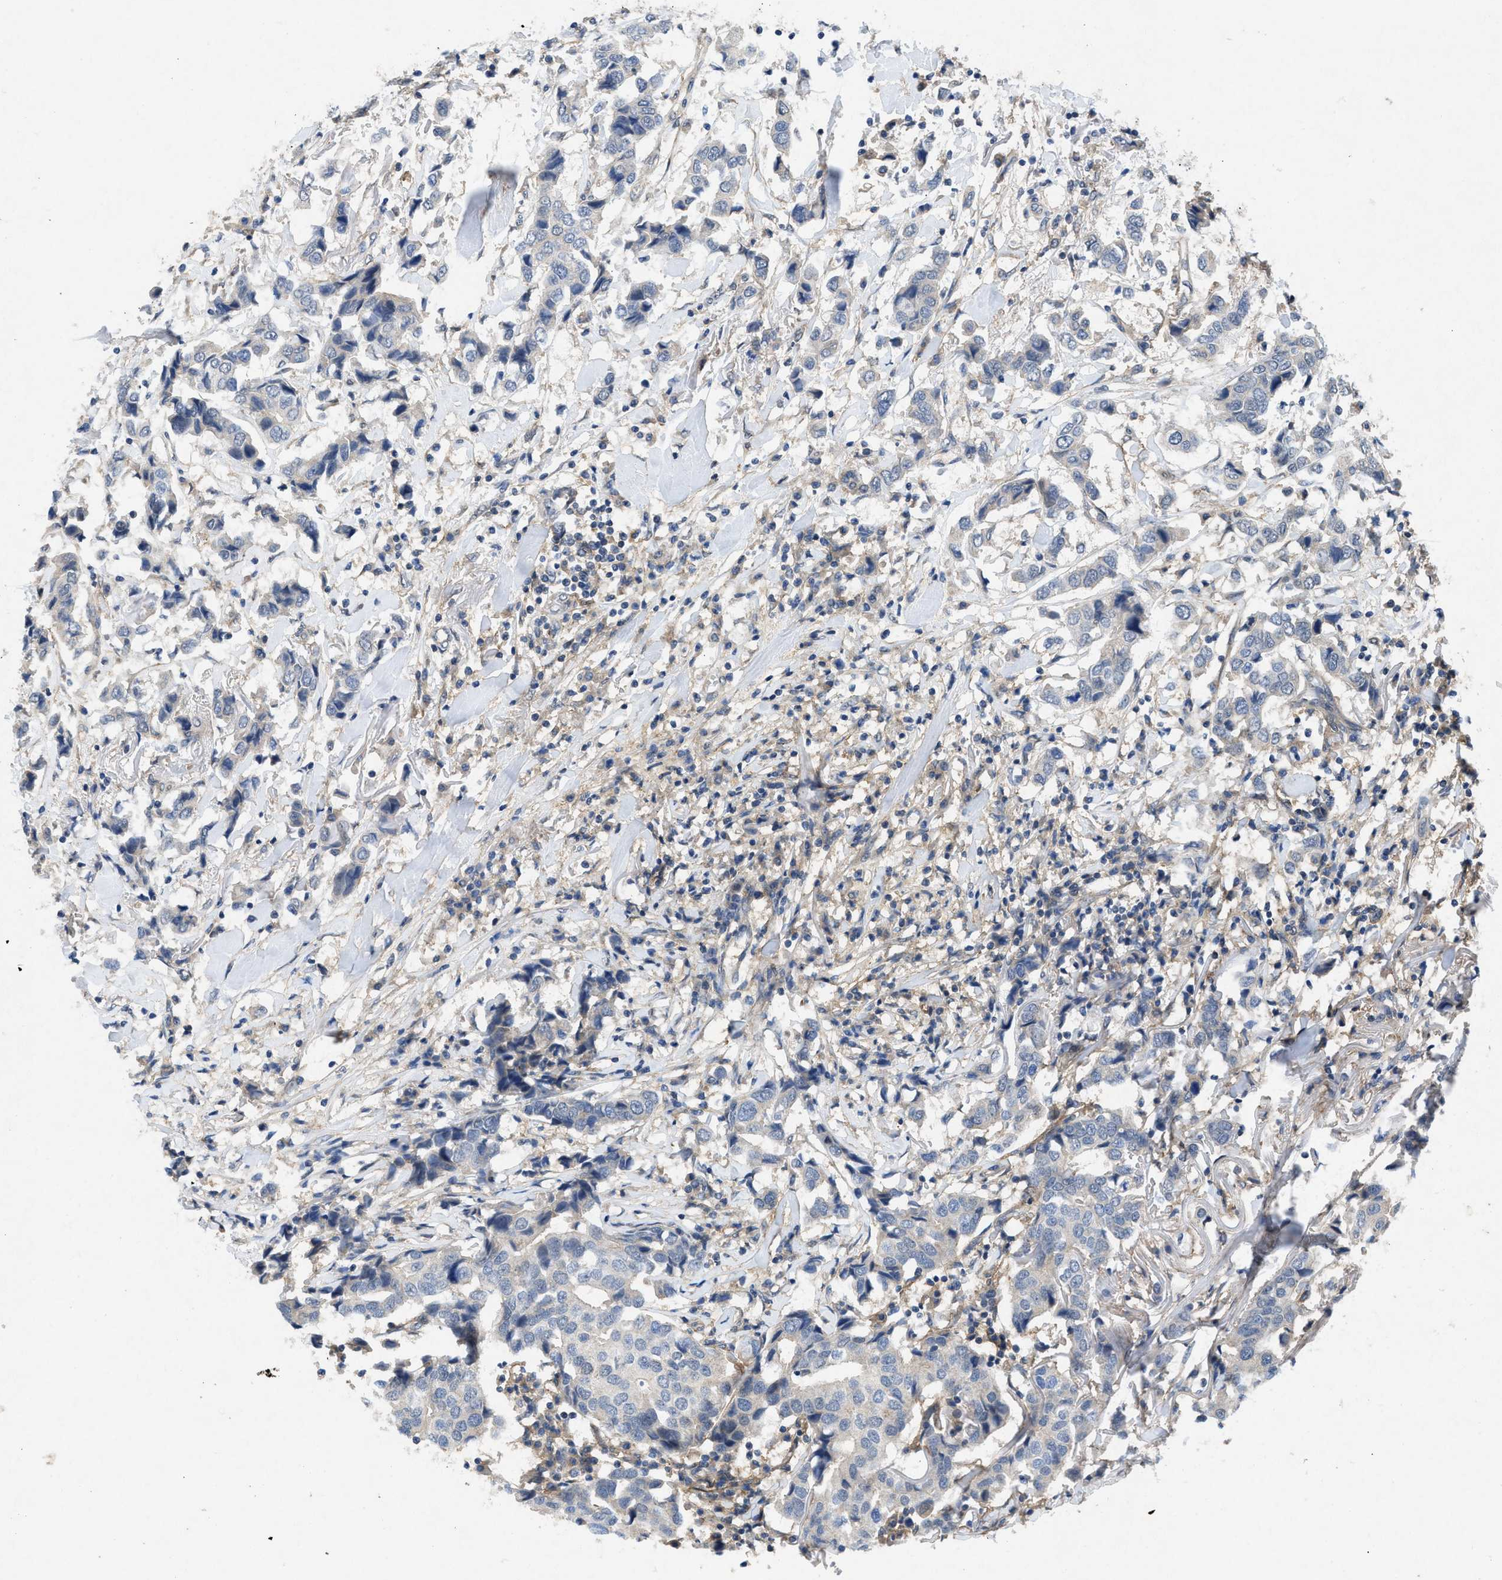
{"staining": {"intensity": "negative", "quantity": "none", "location": "none"}, "tissue": "breast cancer", "cell_type": "Tumor cells", "image_type": "cancer", "snomed": [{"axis": "morphology", "description": "Duct carcinoma"}, {"axis": "topography", "description": "Breast"}], "caption": "Immunohistochemical staining of breast cancer shows no significant expression in tumor cells.", "gene": "PANX1", "patient": {"sex": "female", "age": 80}}